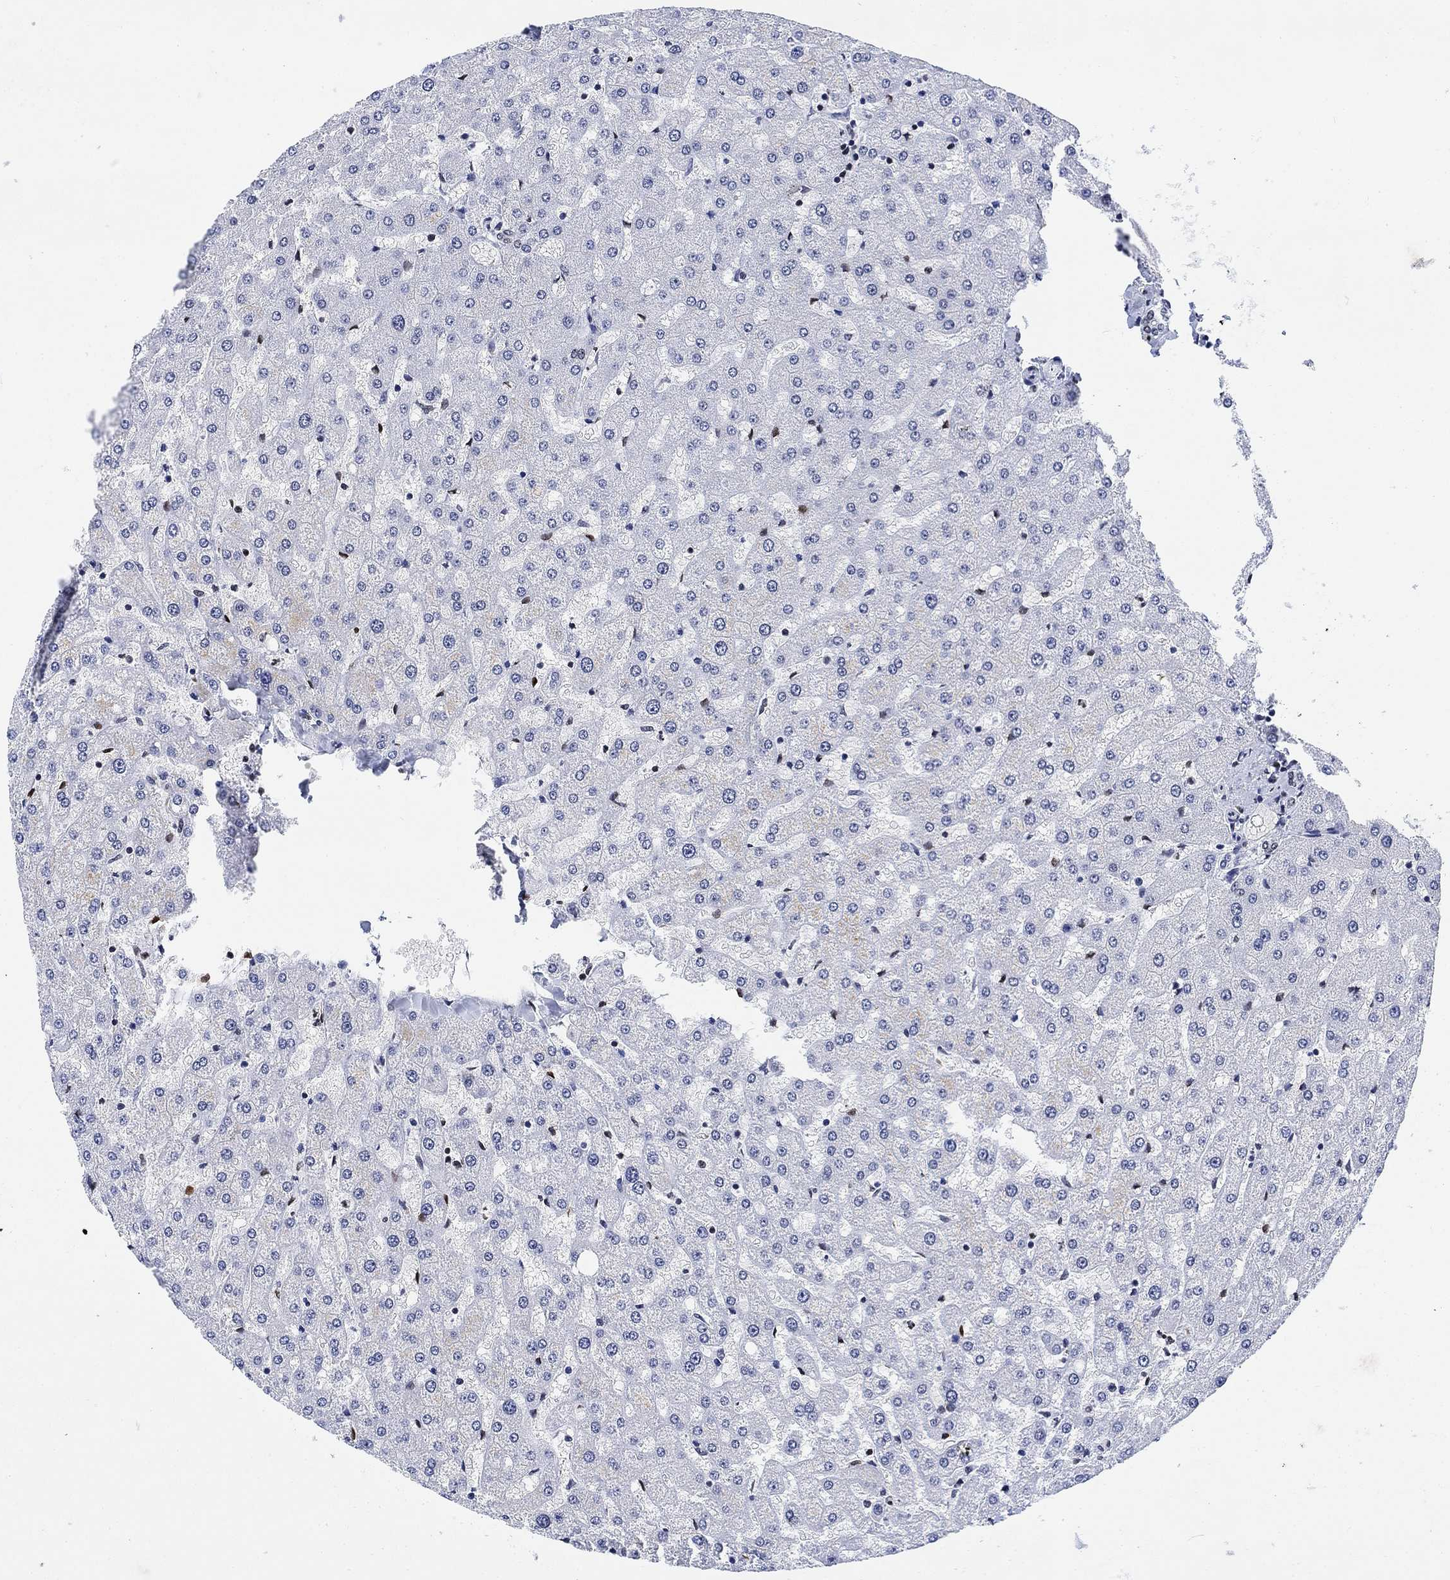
{"staining": {"intensity": "negative", "quantity": "none", "location": "none"}, "tissue": "liver", "cell_type": "Cholangiocytes", "image_type": "normal", "snomed": [{"axis": "morphology", "description": "Normal tissue, NOS"}, {"axis": "topography", "description": "Liver"}], "caption": "An immunohistochemistry histopathology image of unremarkable liver is shown. There is no staining in cholangiocytes of liver.", "gene": "H1", "patient": {"sex": "female", "age": 50}}